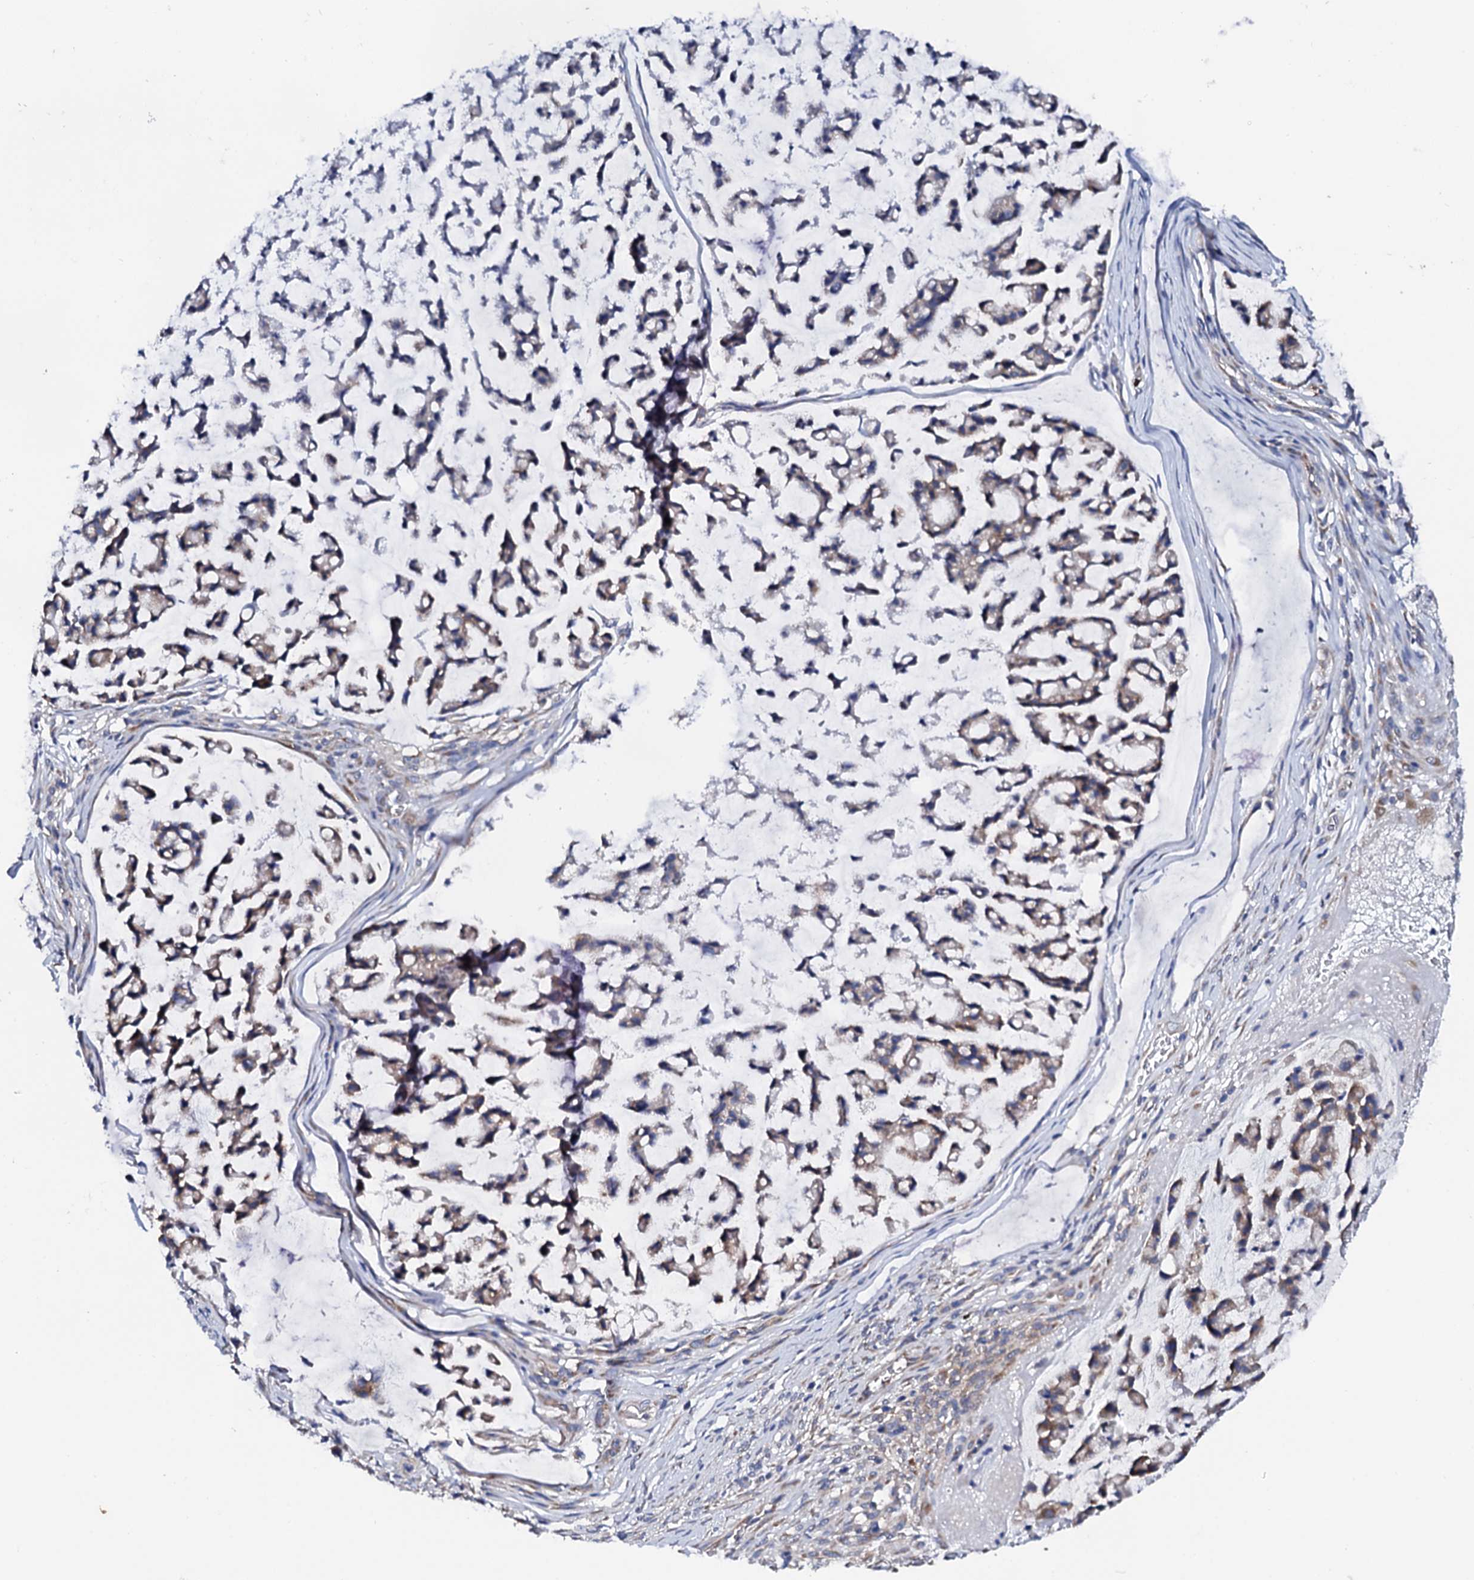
{"staining": {"intensity": "moderate", "quantity": "25%-75%", "location": "cytoplasmic/membranous"}, "tissue": "stomach cancer", "cell_type": "Tumor cells", "image_type": "cancer", "snomed": [{"axis": "morphology", "description": "Adenocarcinoma, NOS"}, {"axis": "topography", "description": "Stomach, lower"}], "caption": "DAB (3,3'-diaminobenzidine) immunohistochemical staining of stomach cancer (adenocarcinoma) displays moderate cytoplasmic/membranous protein staining in about 25%-75% of tumor cells.", "gene": "NUP58", "patient": {"sex": "male", "age": 67}}